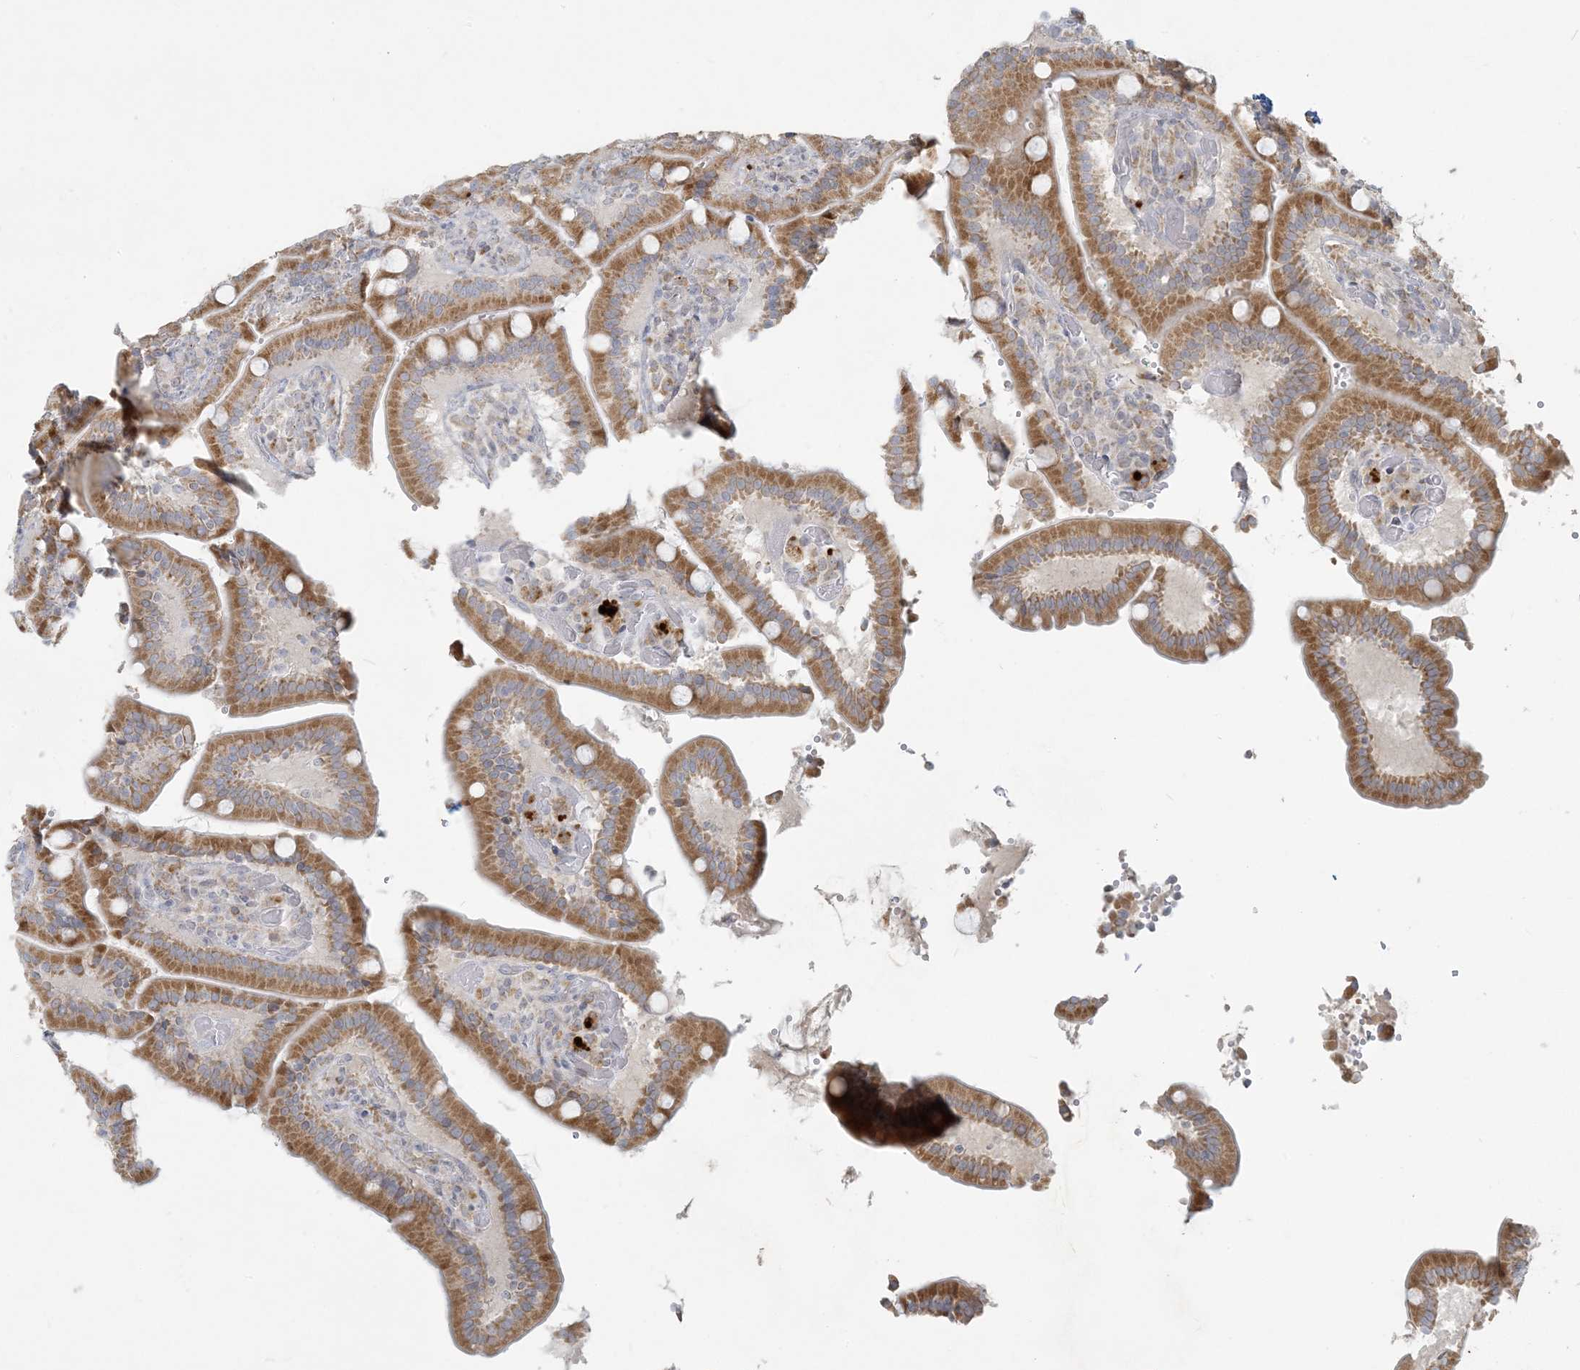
{"staining": {"intensity": "moderate", "quantity": ">75%", "location": "cytoplasmic/membranous"}, "tissue": "duodenum", "cell_type": "Glandular cells", "image_type": "normal", "snomed": [{"axis": "morphology", "description": "Normal tissue, NOS"}, {"axis": "topography", "description": "Duodenum"}], "caption": "Immunohistochemistry image of normal human duodenum stained for a protein (brown), which exhibits medium levels of moderate cytoplasmic/membranous expression in approximately >75% of glandular cells.", "gene": "MCAT", "patient": {"sex": "female", "age": 62}}